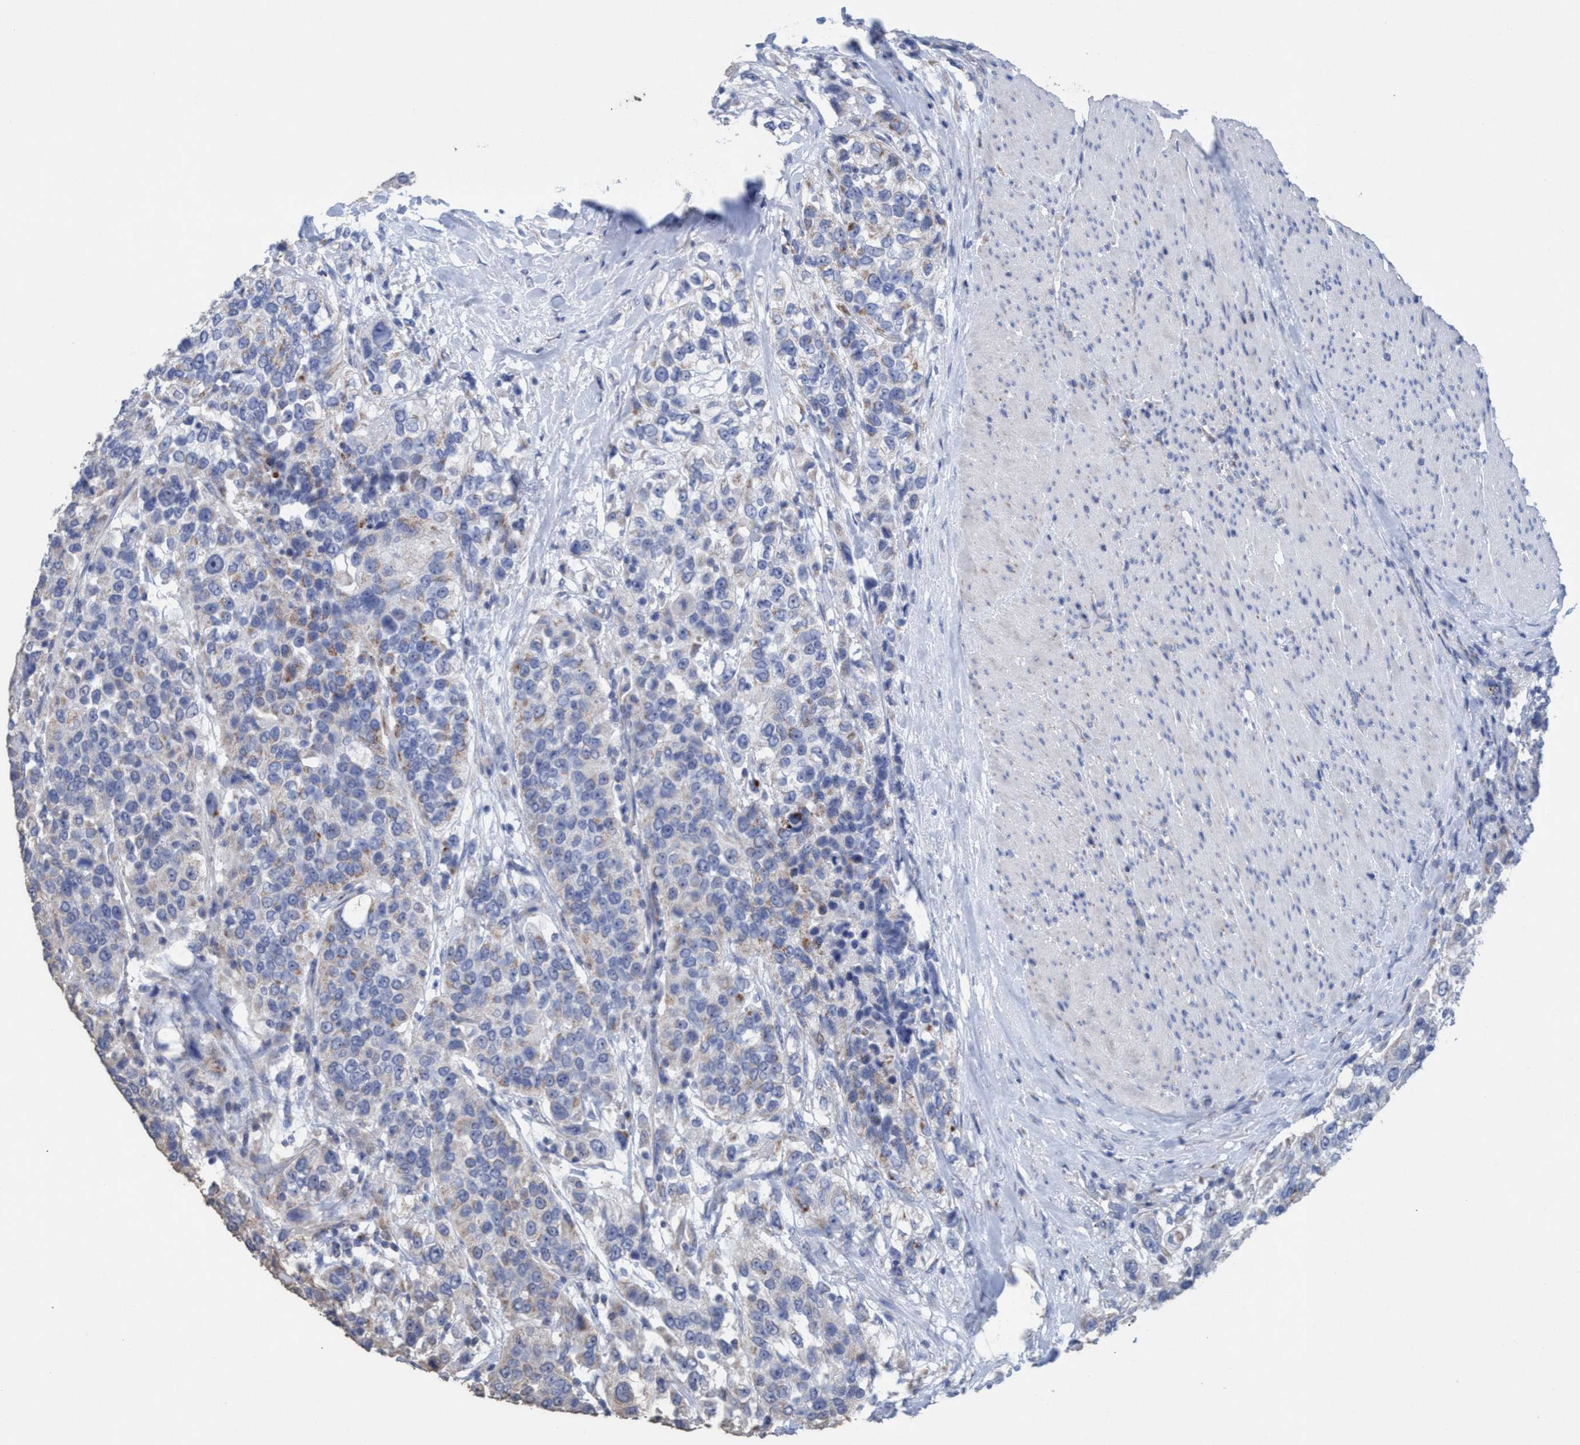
{"staining": {"intensity": "weak", "quantity": "<25%", "location": "cytoplasmic/membranous"}, "tissue": "urothelial cancer", "cell_type": "Tumor cells", "image_type": "cancer", "snomed": [{"axis": "morphology", "description": "Urothelial carcinoma, High grade"}, {"axis": "topography", "description": "Urinary bladder"}], "caption": "This image is of high-grade urothelial carcinoma stained with immunohistochemistry to label a protein in brown with the nuclei are counter-stained blue. There is no staining in tumor cells.", "gene": "RSAD1", "patient": {"sex": "female", "age": 80}}